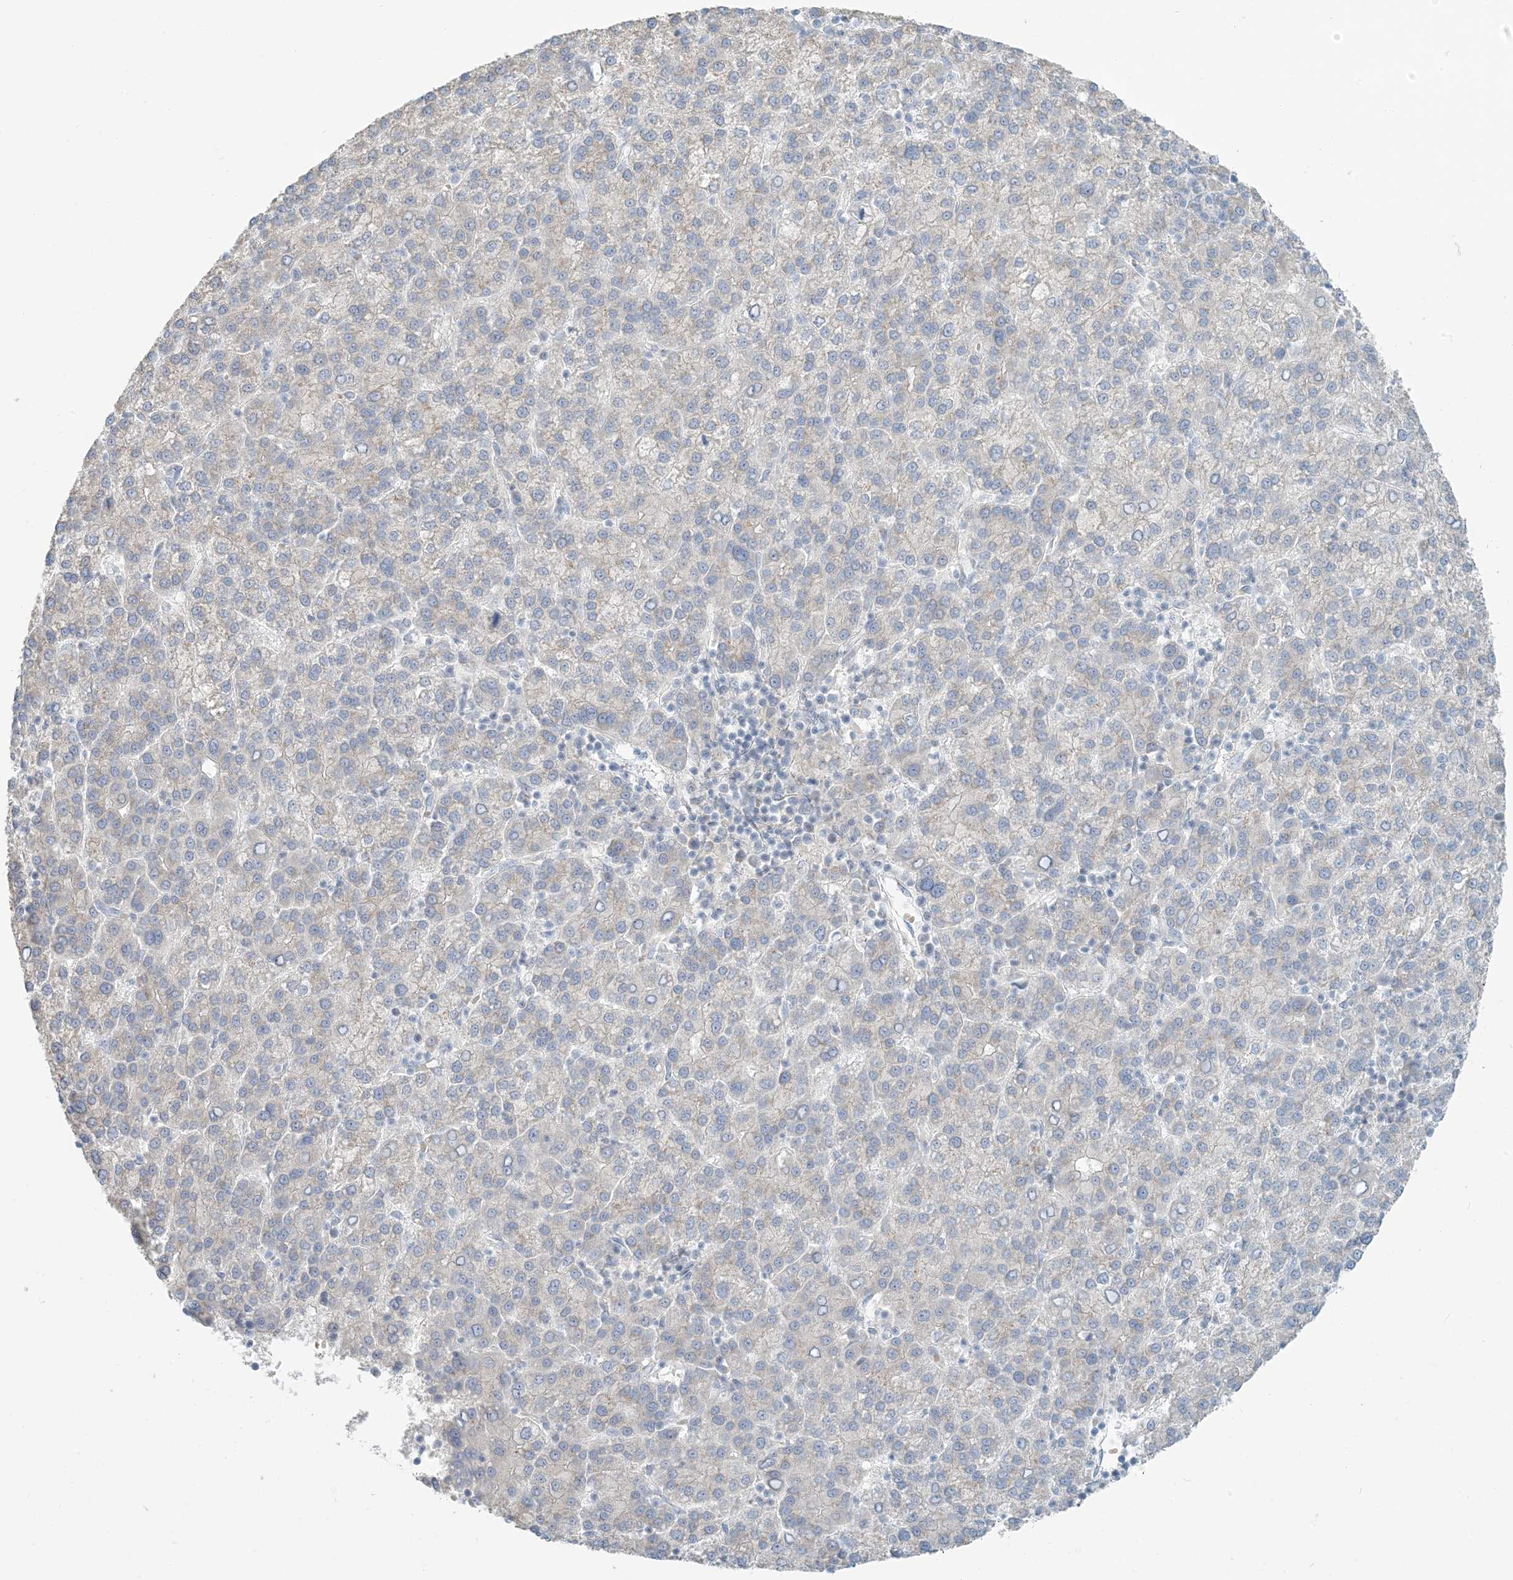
{"staining": {"intensity": "negative", "quantity": "none", "location": "none"}, "tissue": "liver cancer", "cell_type": "Tumor cells", "image_type": "cancer", "snomed": [{"axis": "morphology", "description": "Carcinoma, Hepatocellular, NOS"}, {"axis": "topography", "description": "Liver"}], "caption": "IHC of human liver cancer (hepatocellular carcinoma) displays no staining in tumor cells. (DAB immunohistochemistry (IHC), high magnification).", "gene": "SCML1", "patient": {"sex": "female", "age": 58}}